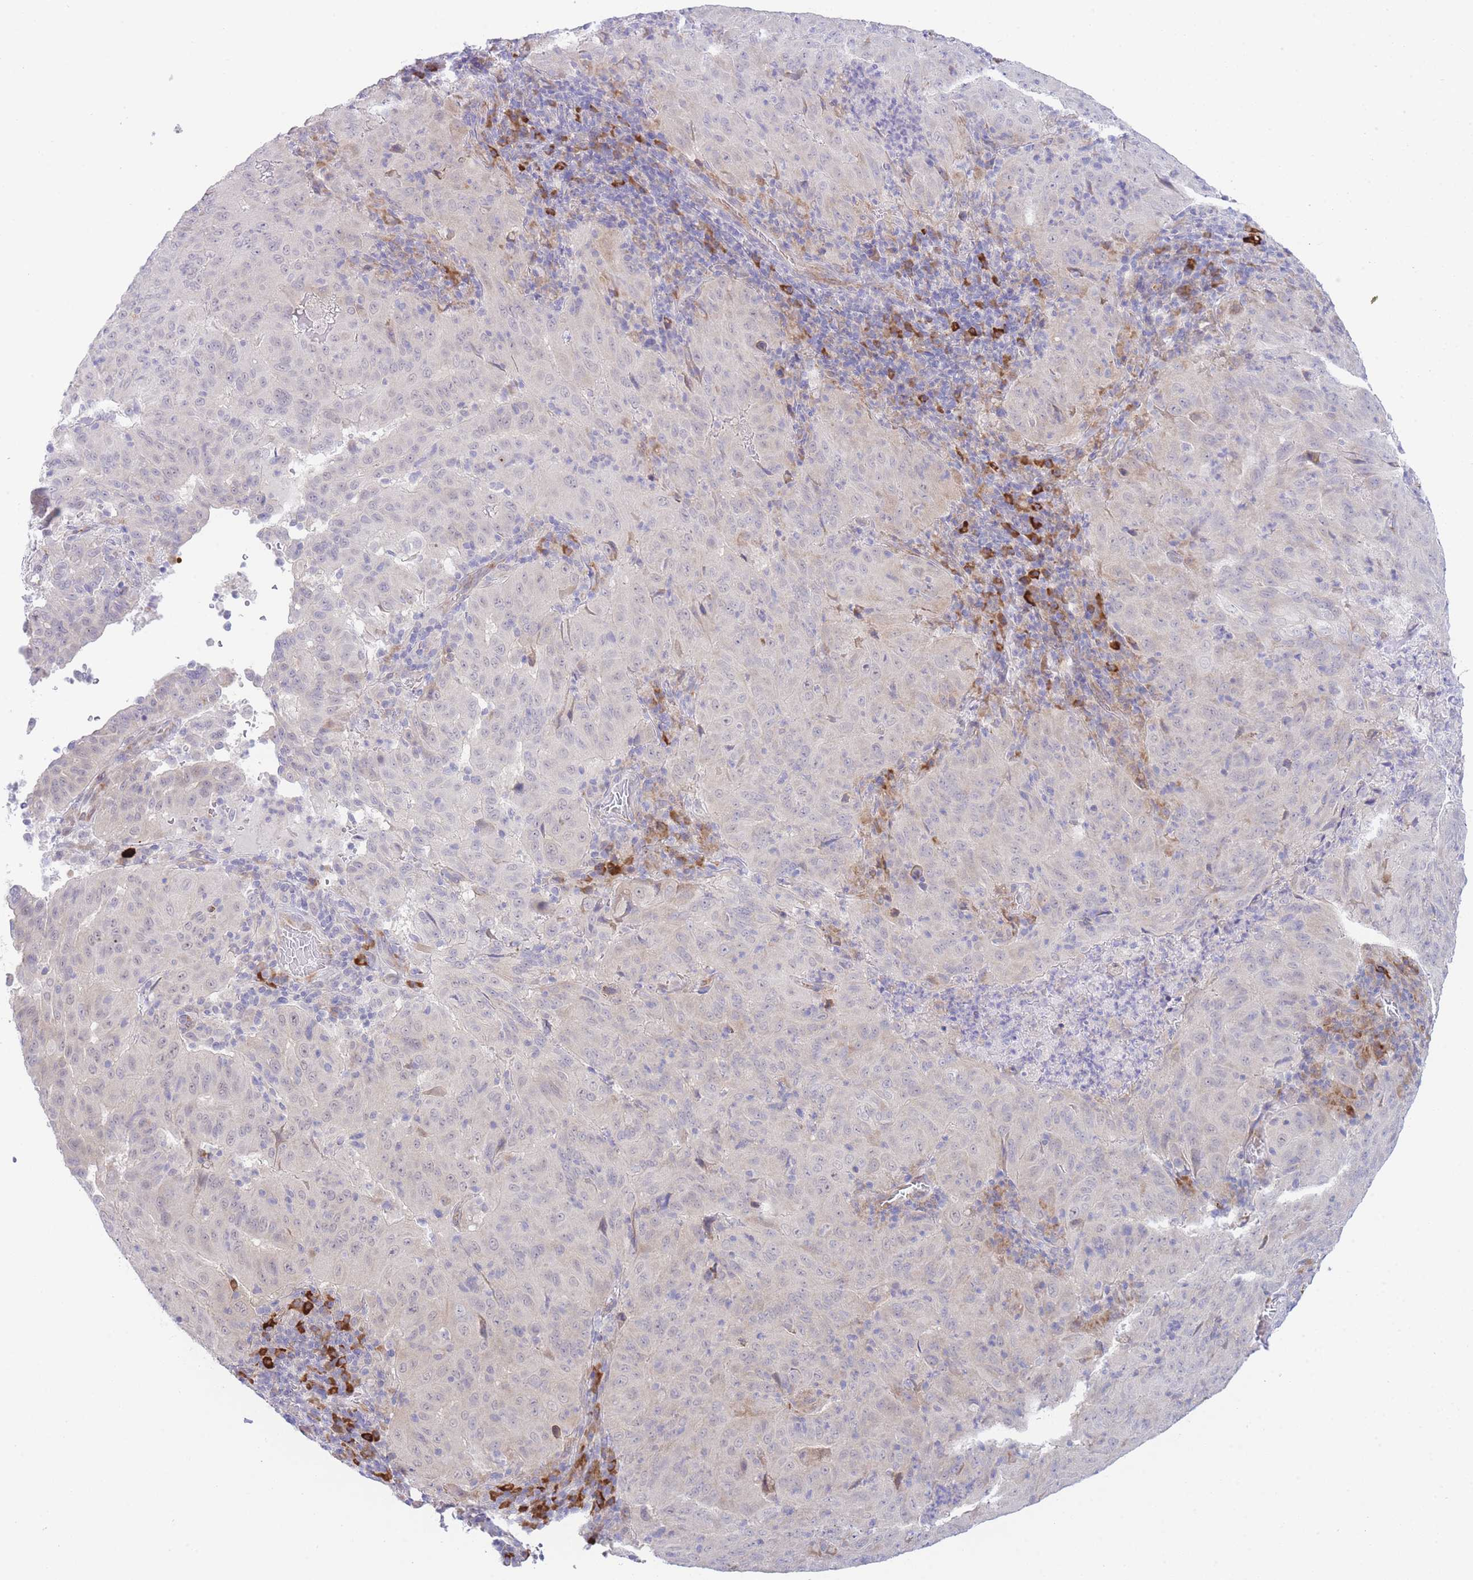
{"staining": {"intensity": "negative", "quantity": "none", "location": "none"}, "tissue": "pancreatic cancer", "cell_type": "Tumor cells", "image_type": "cancer", "snomed": [{"axis": "morphology", "description": "Adenocarcinoma, NOS"}, {"axis": "topography", "description": "Pancreas"}], "caption": "Protein analysis of pancreatic adenocarcinoma exhibits no significant staining in tumor cells. (DAB immunohistochemistry (IHC), high magnification).", "gene": "ZNF510", "patient": {"sex": "male", "age": 63}}